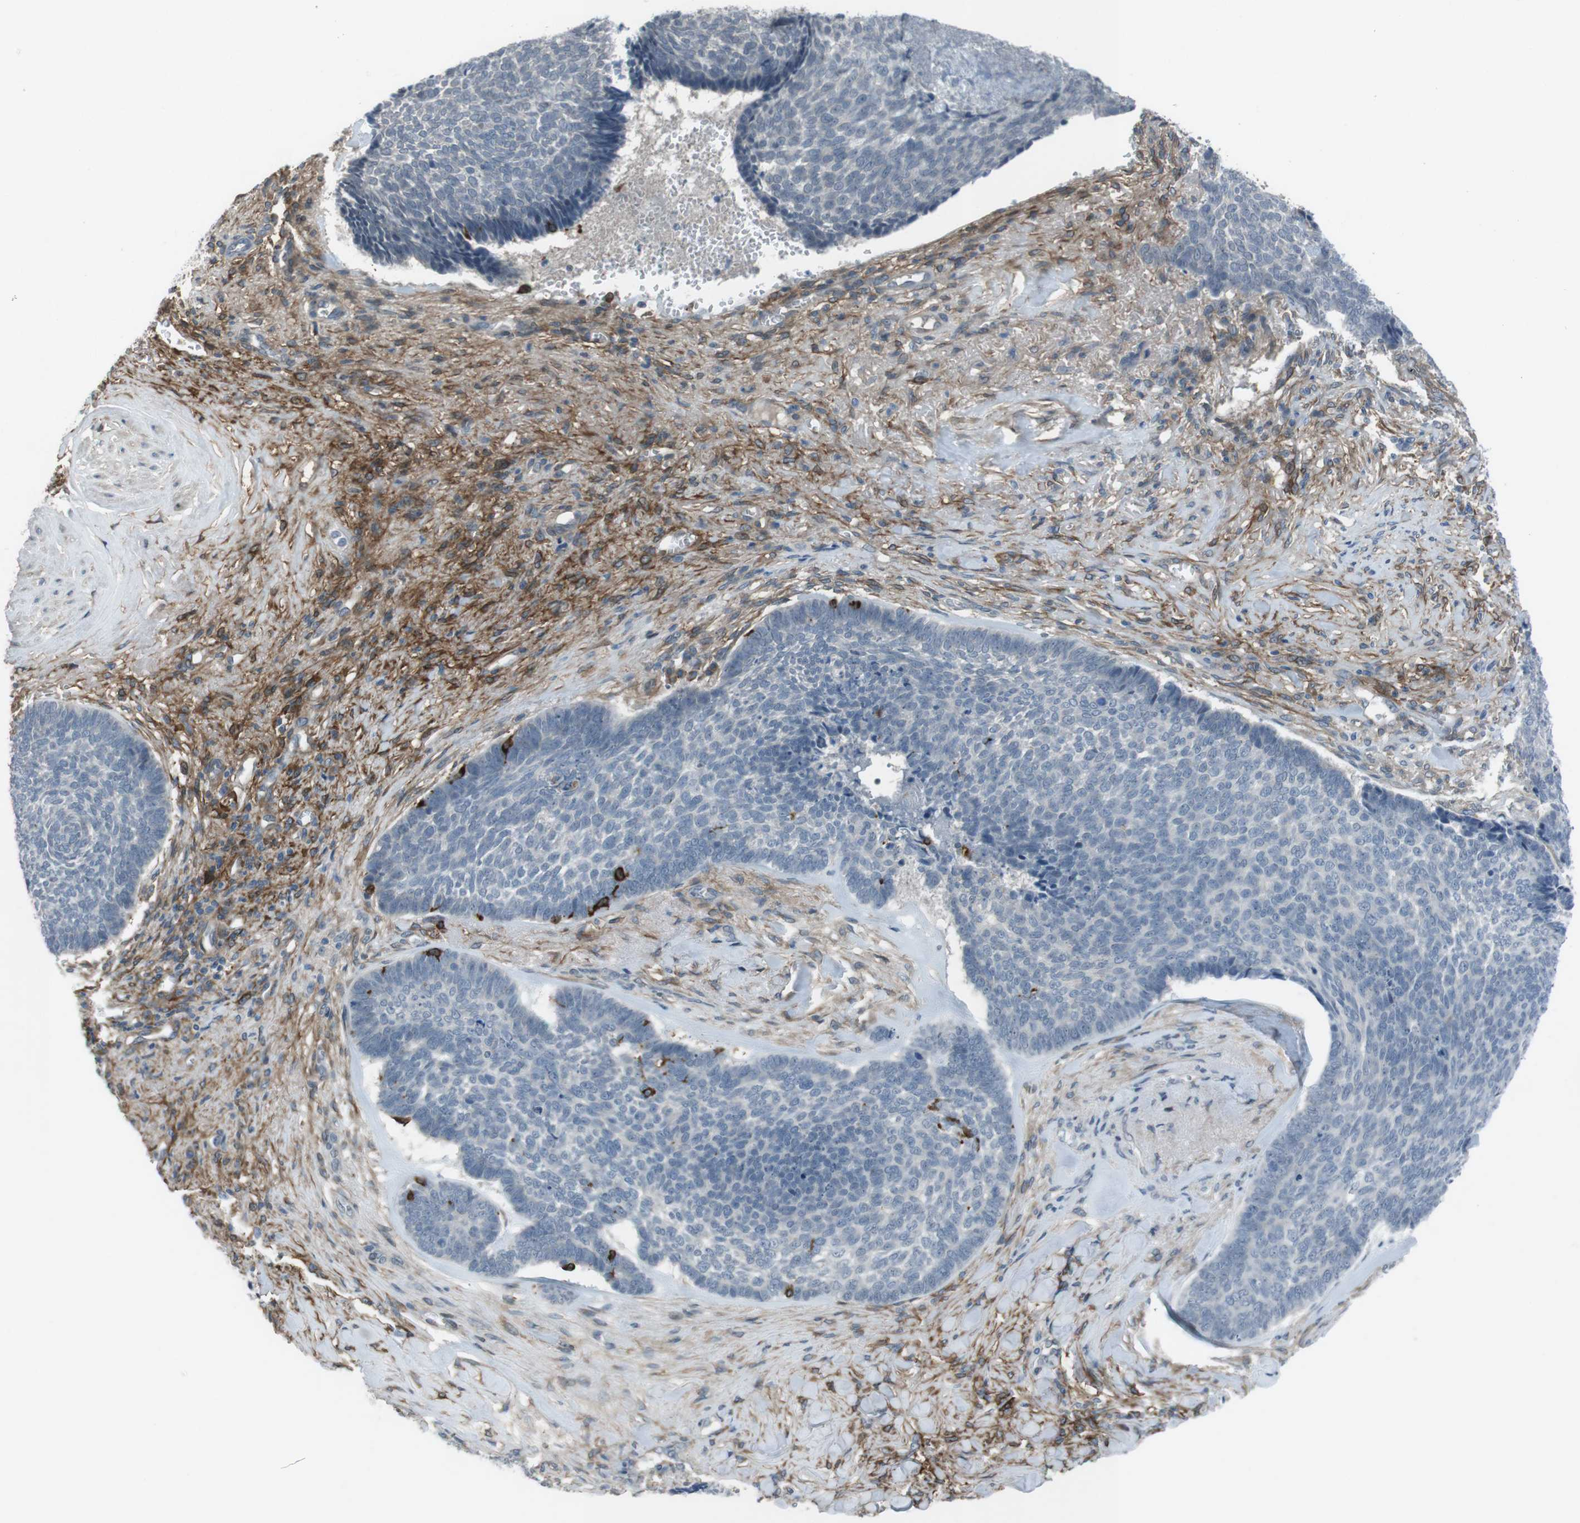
{"staining": {"intensity": "negative", "quantity": "none", "location": "none"}, "tissue": "skin cancer", "cell_type": "Tumor cells", "image_type": "cancer", "snomed": [{"axis": "morphology", "description": "Basal cell carcinoma"}, {"axis": "topography", "description": "Skin"}], "caption": "IHC of human skin cancer (basal cell carcinoma) shows no staining in tumor cells.", "gene": "ANK2", "patient": {"sex": "male", "age": 84}}